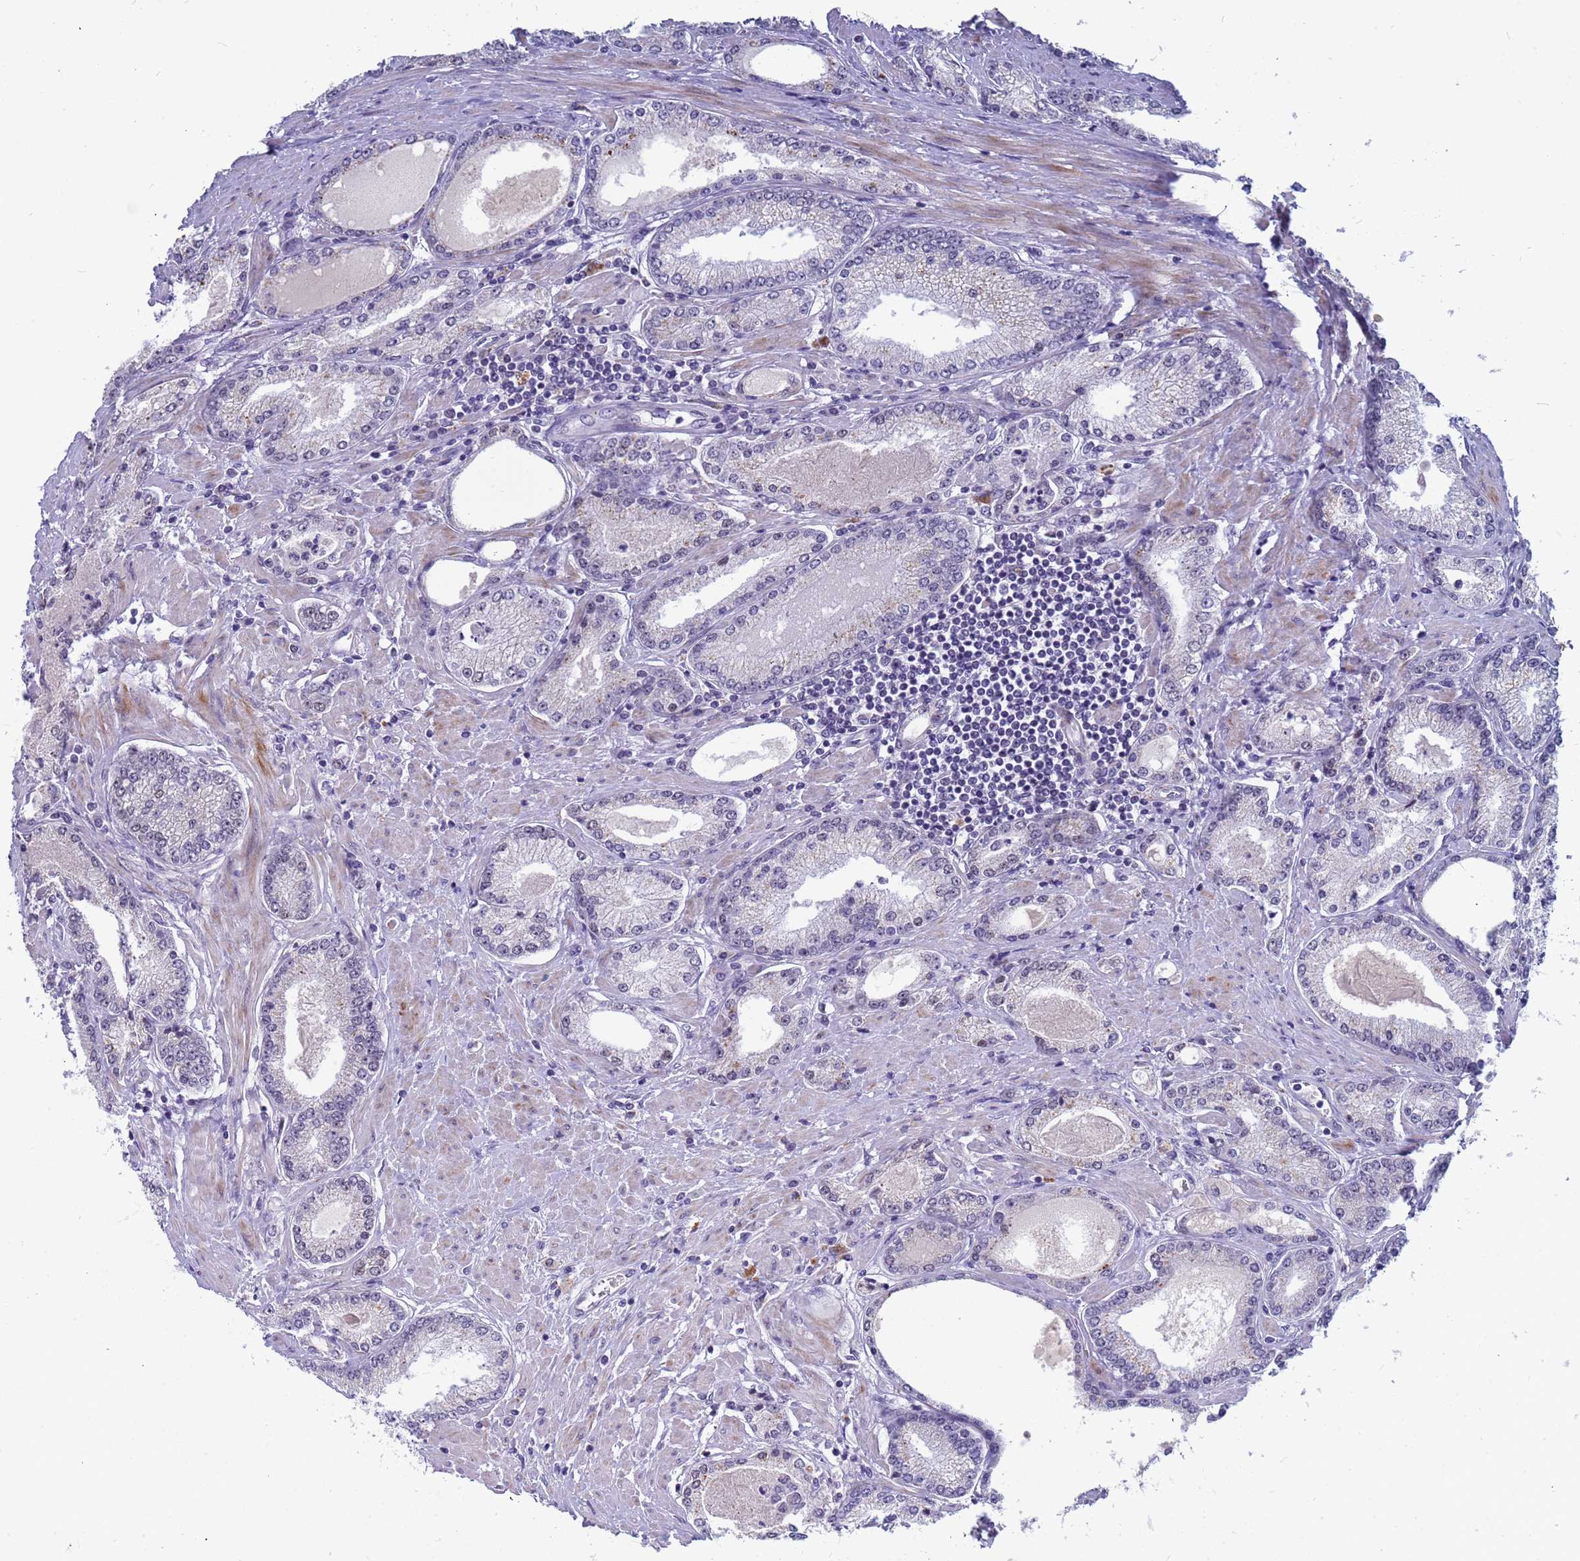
{"staining": {"intensity": "negative", "quantity": "none", "location": "none"}, "tissue": "prostate cancer", "cell_type": "Tumor cells", "image_type": "cancer", "snomed": [{"axis": "morphology", "description": "Adenocarcinoma, High grade"}, {"axis": "topography", "description": "Prostate"}], "caption": "Prostate high-grade adenocarcinoma stained for a protein using immunohistochemistry (IHC) demonstrates no positivity tumor cells.", "gene": "CXorf65", "patient": {"sex": "male", "age": 66}}